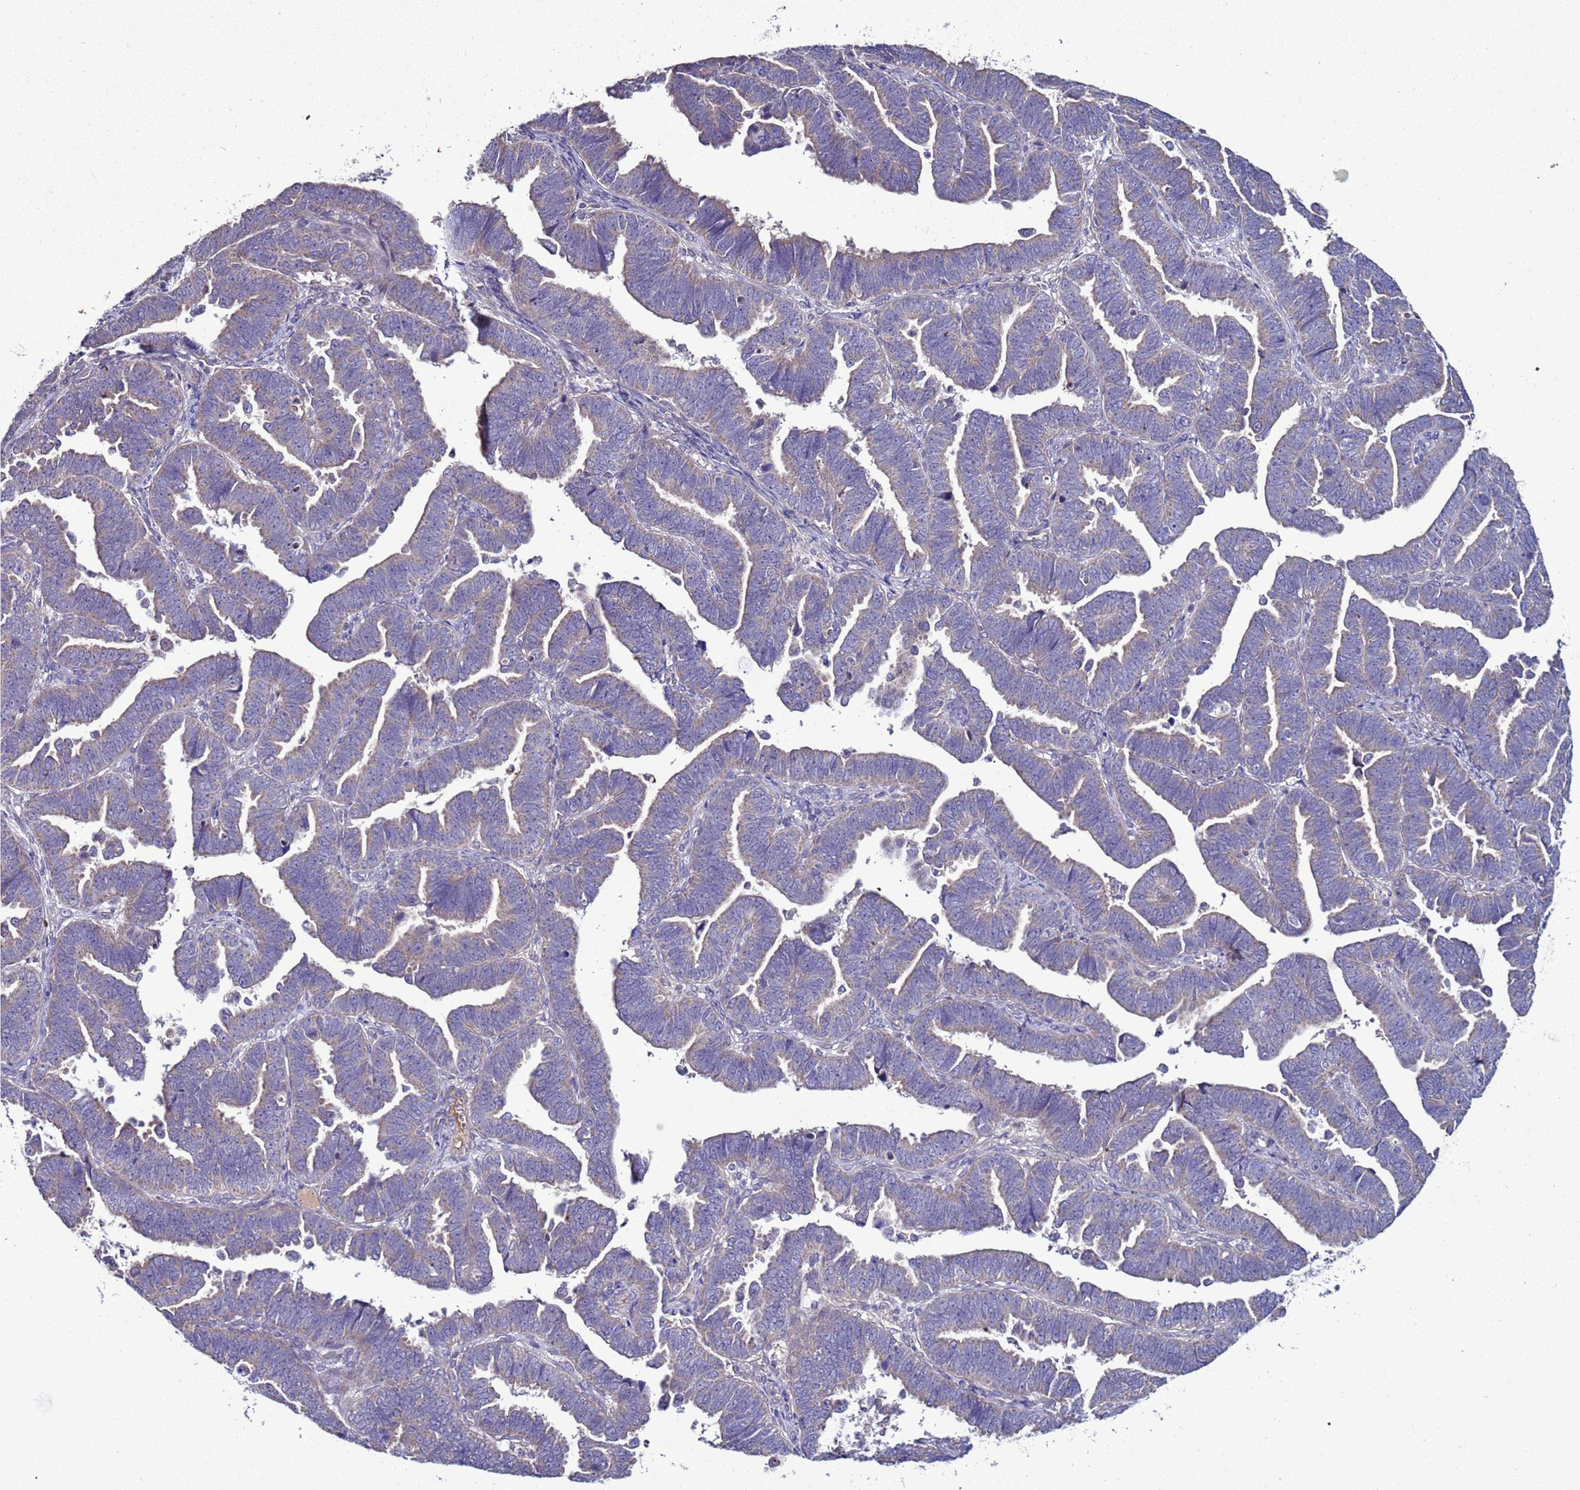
{"staining": {"intensity": "weak", "quantity": "<25%", "location": "cytoplasmic/membranous"}, "tissue": "endometrial cancer", "cell_type": "Tumor cells", "image_type": "cancer", "snomed": [{"axis": "morphology", "description": "Adenocarcinoma, NOS"}, {"axis": "topography", "description": "Endometrium"}], "caption": "Immunohistochemical staining of human adenocarcinoma (endometrial) demonstrates no significant expression in tumor cells.", "gene": "RABL2B", "patient": {"sex": "female", "age": 75}}